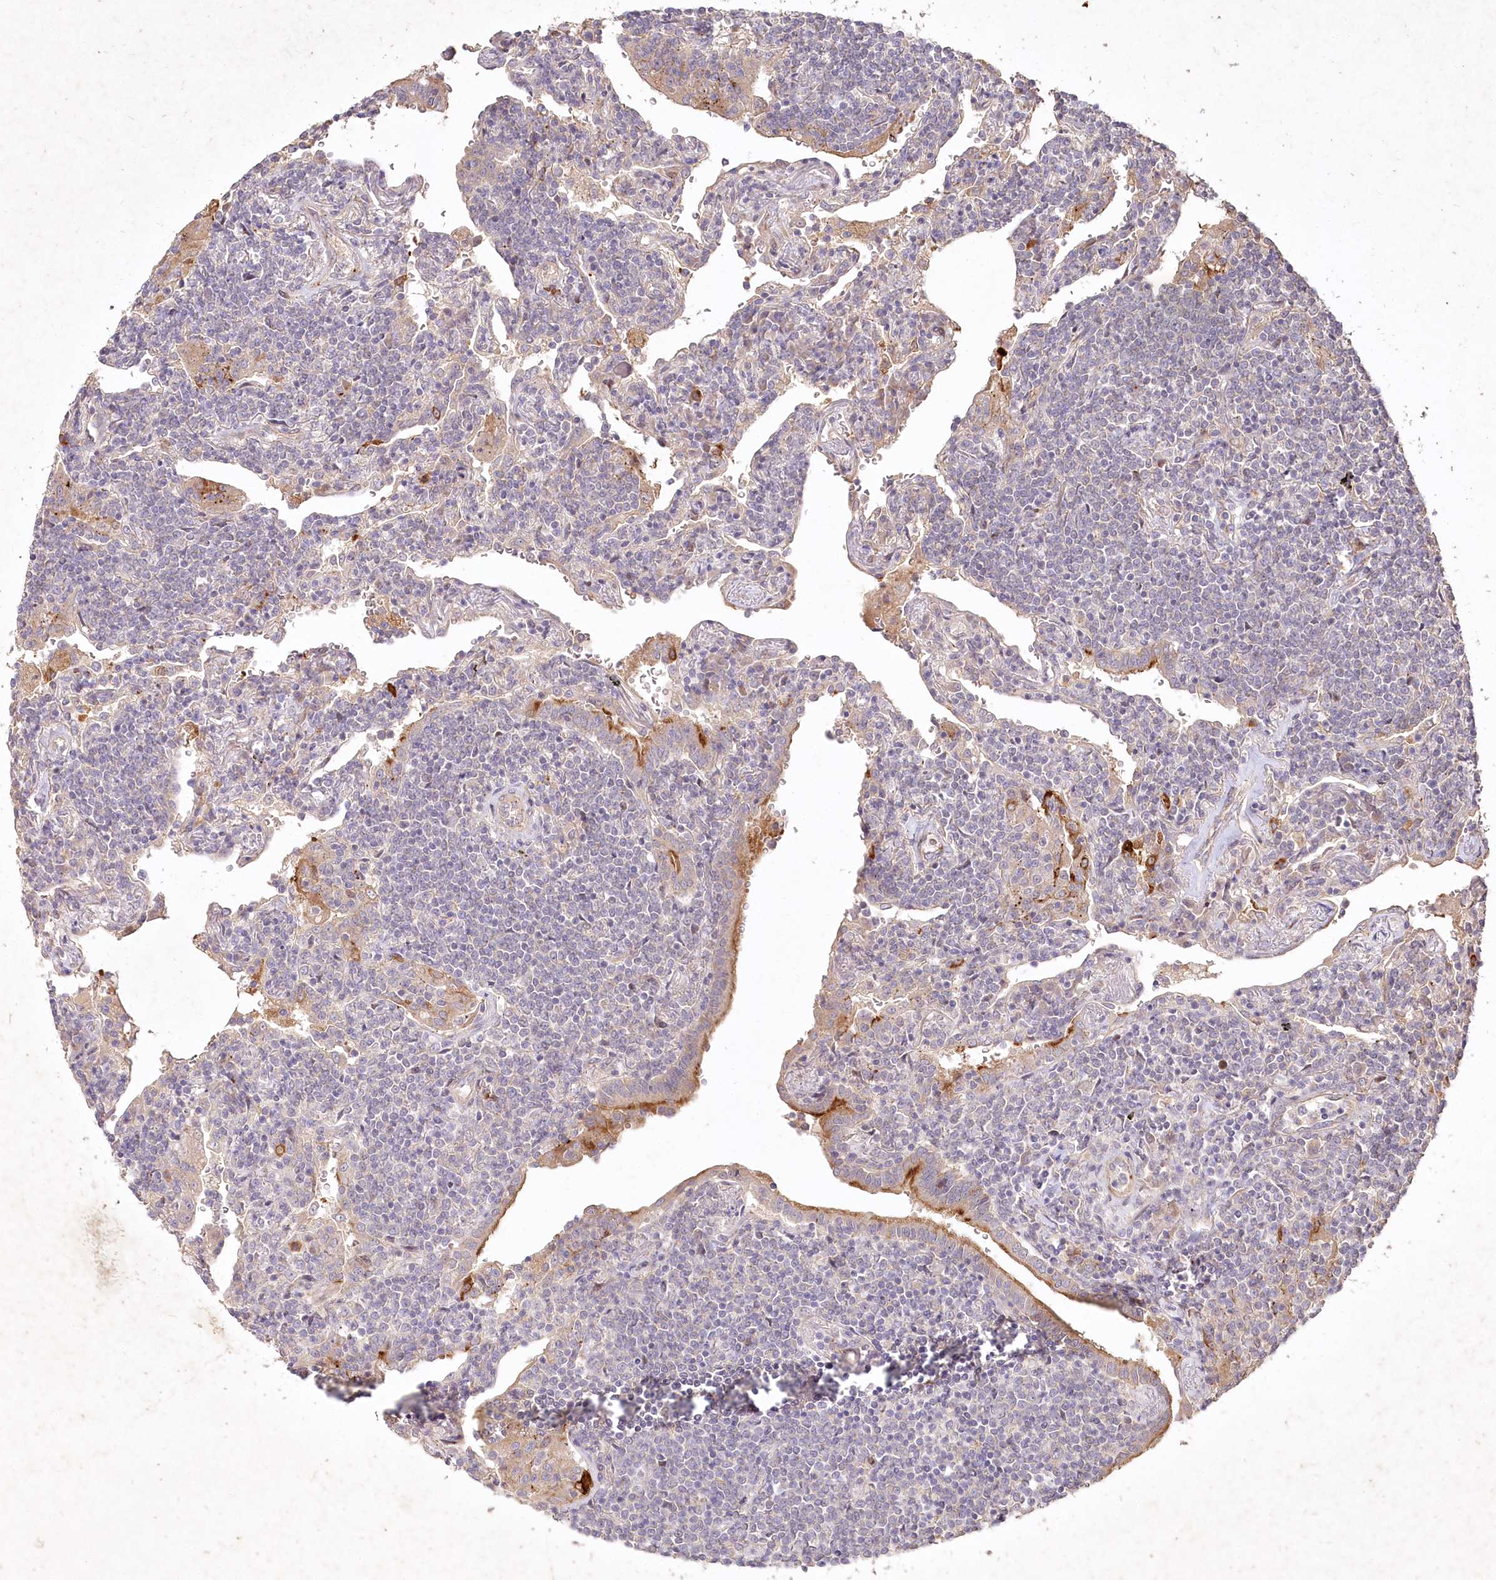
{"staining": {"intensity": "negative", "quantity": "none", "location": "none"}, "tissue": "lymphoma", "cell_type": "Tumor cells", "image_type": "cancer", "snomed": [{"axis": "morphology", "description": "Malignant lymphoma, non-Hodgkin's type, Low grade"}, {"axis": "topography", "description": "Lung"}], "caption": "Immunohistochemistry (IHC) image of neoplastic tissue: lymphoma stained with DAB demonstrates no significant protein positivity in tumor cells.", "gene": "IRAK1BP1", "patient": {"sex": "female", "age": 71}}